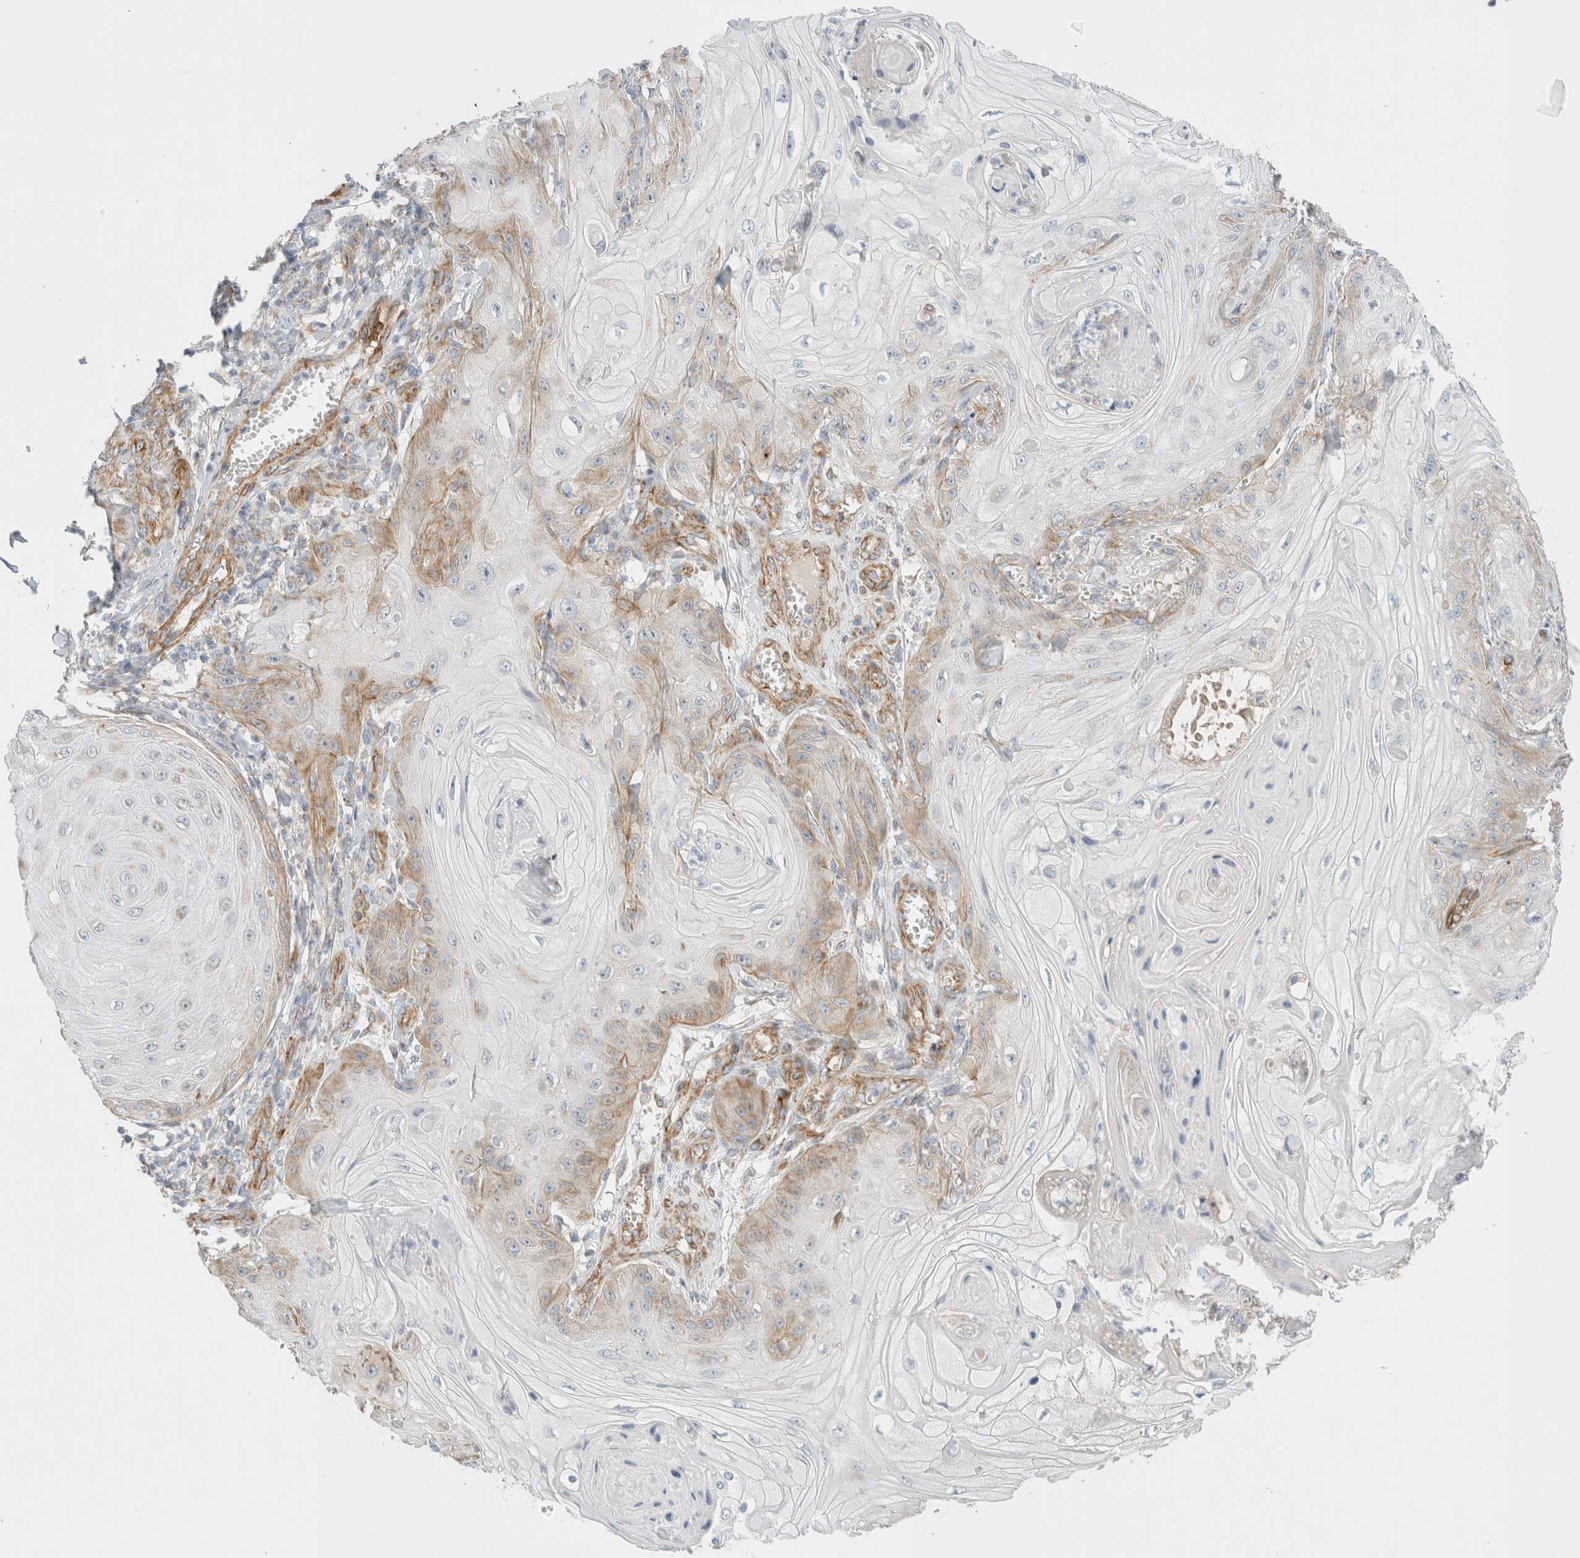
{"staining": {"intensity": "moderate", "quantity": "<25%", "location": "cytoplasmic/membranous"}, "tissue": "skin cancer", "cell_type": "Tumor cells", "image_type": "cancer", "snomed": [{"axis": "morphology", "description": "Squamous cell carcinoma, NOS"}, {"axis": "topography", "description": "Skin"}], "caption": "DAB immunohistochemical staining of human skin squamous cell carcinoma shows moderate cytoplasmic/membranous protein positivity in about <25% of tumor cells.", "gene": "MRM3", "patient": {"sex": "male", "age": 74}}